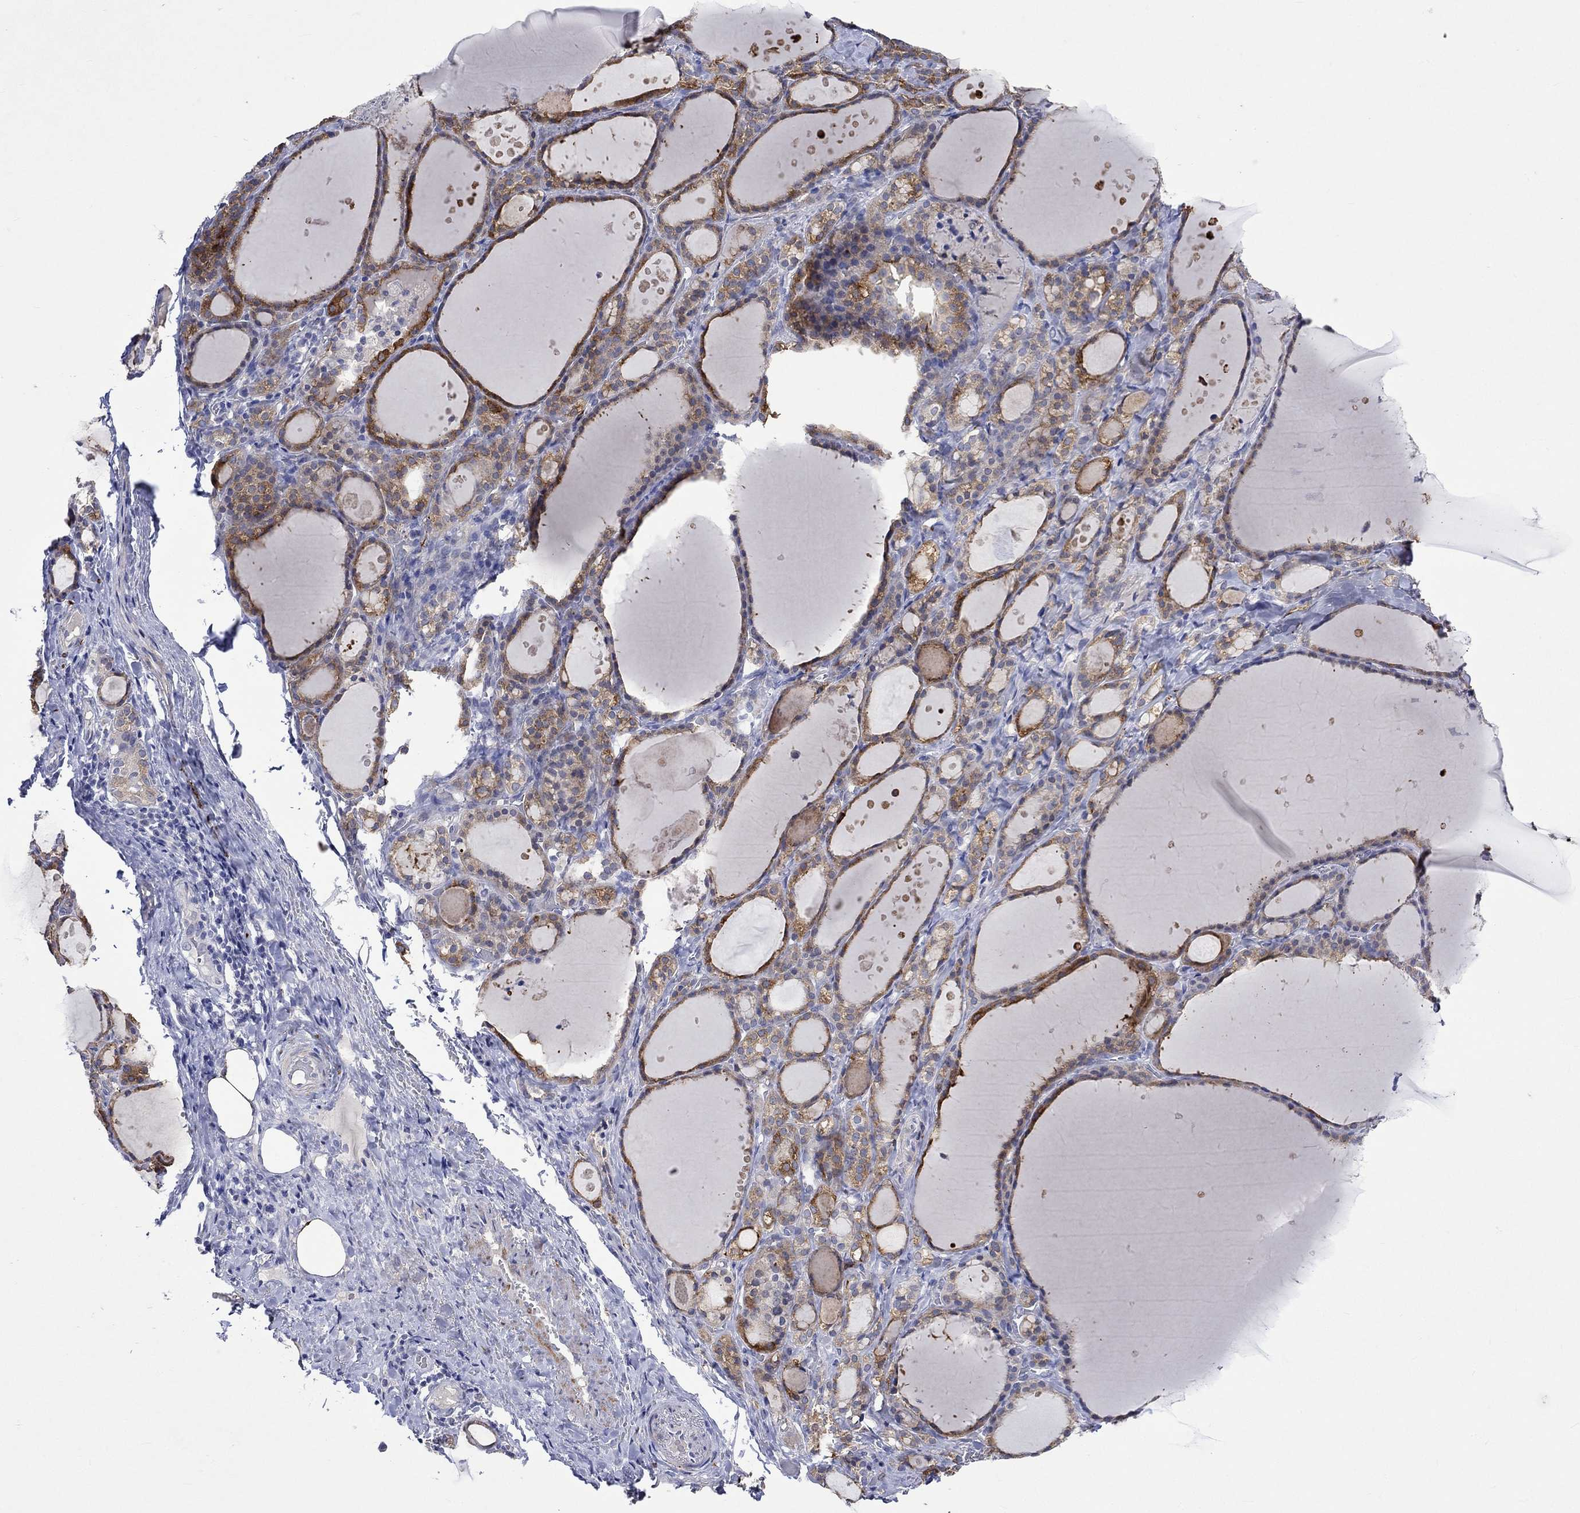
{"staining": {"intensity": "strong", "quantity": "25%-75%", "location": "cytoplasmic/membranous"}, "tissue": "thyroid gland", "cell_type": "Glandular cells", "image_type": "normal", "snomed": [{"axis": "morphology", "description": "Normal tissue, NOS"}, {"axis": "topography", "description": "Thyroid gland"}], "caption": "Immunohistochemical staining of benign thyroid gland demonstrates high levels of strong cytoplasmic/membranous expression in about 25%-75% of glandular cells. The staining is performed using DAB brown chromogen to label protein expression. The nuclei are counter-stained blue using hematoxylin.", "gene": "CRYAB", "patient": {"sex": "male", "age": 68}}